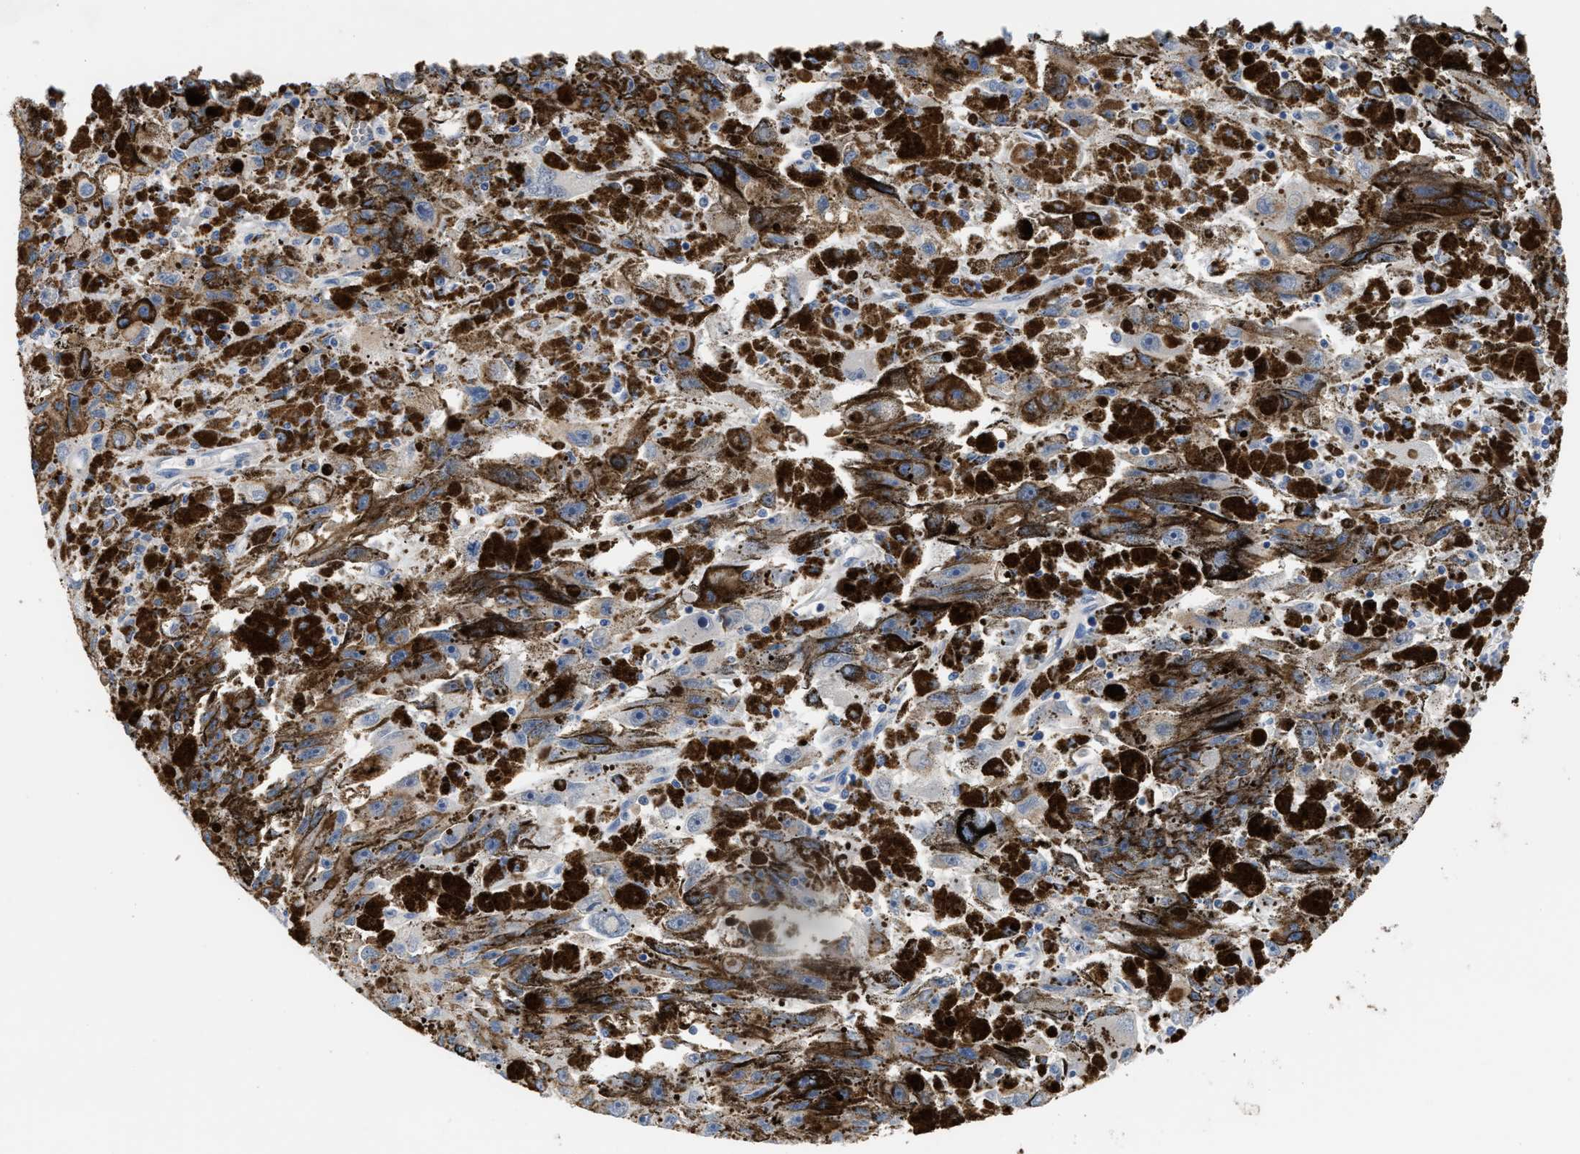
{"staining": {"intensity": "negative", "quantity": "none", "location": "none"}, "tissue": "melanoma", "cell_type": "Tumor cells", "image_type": "cancer", "snomed": [{"axis": "morphology", "description": "Malignant melanoma, NOS"}, {"axis": "topography", "description": "Skin"}], "caption": "Immunohistochemistry (IHC) photomicrograph of malignant melanoma stained for a protein (brown), which displays no staining in tumor cells.", "gene": "OR9K2", "patient": {"sex": "female", "age": 104}}